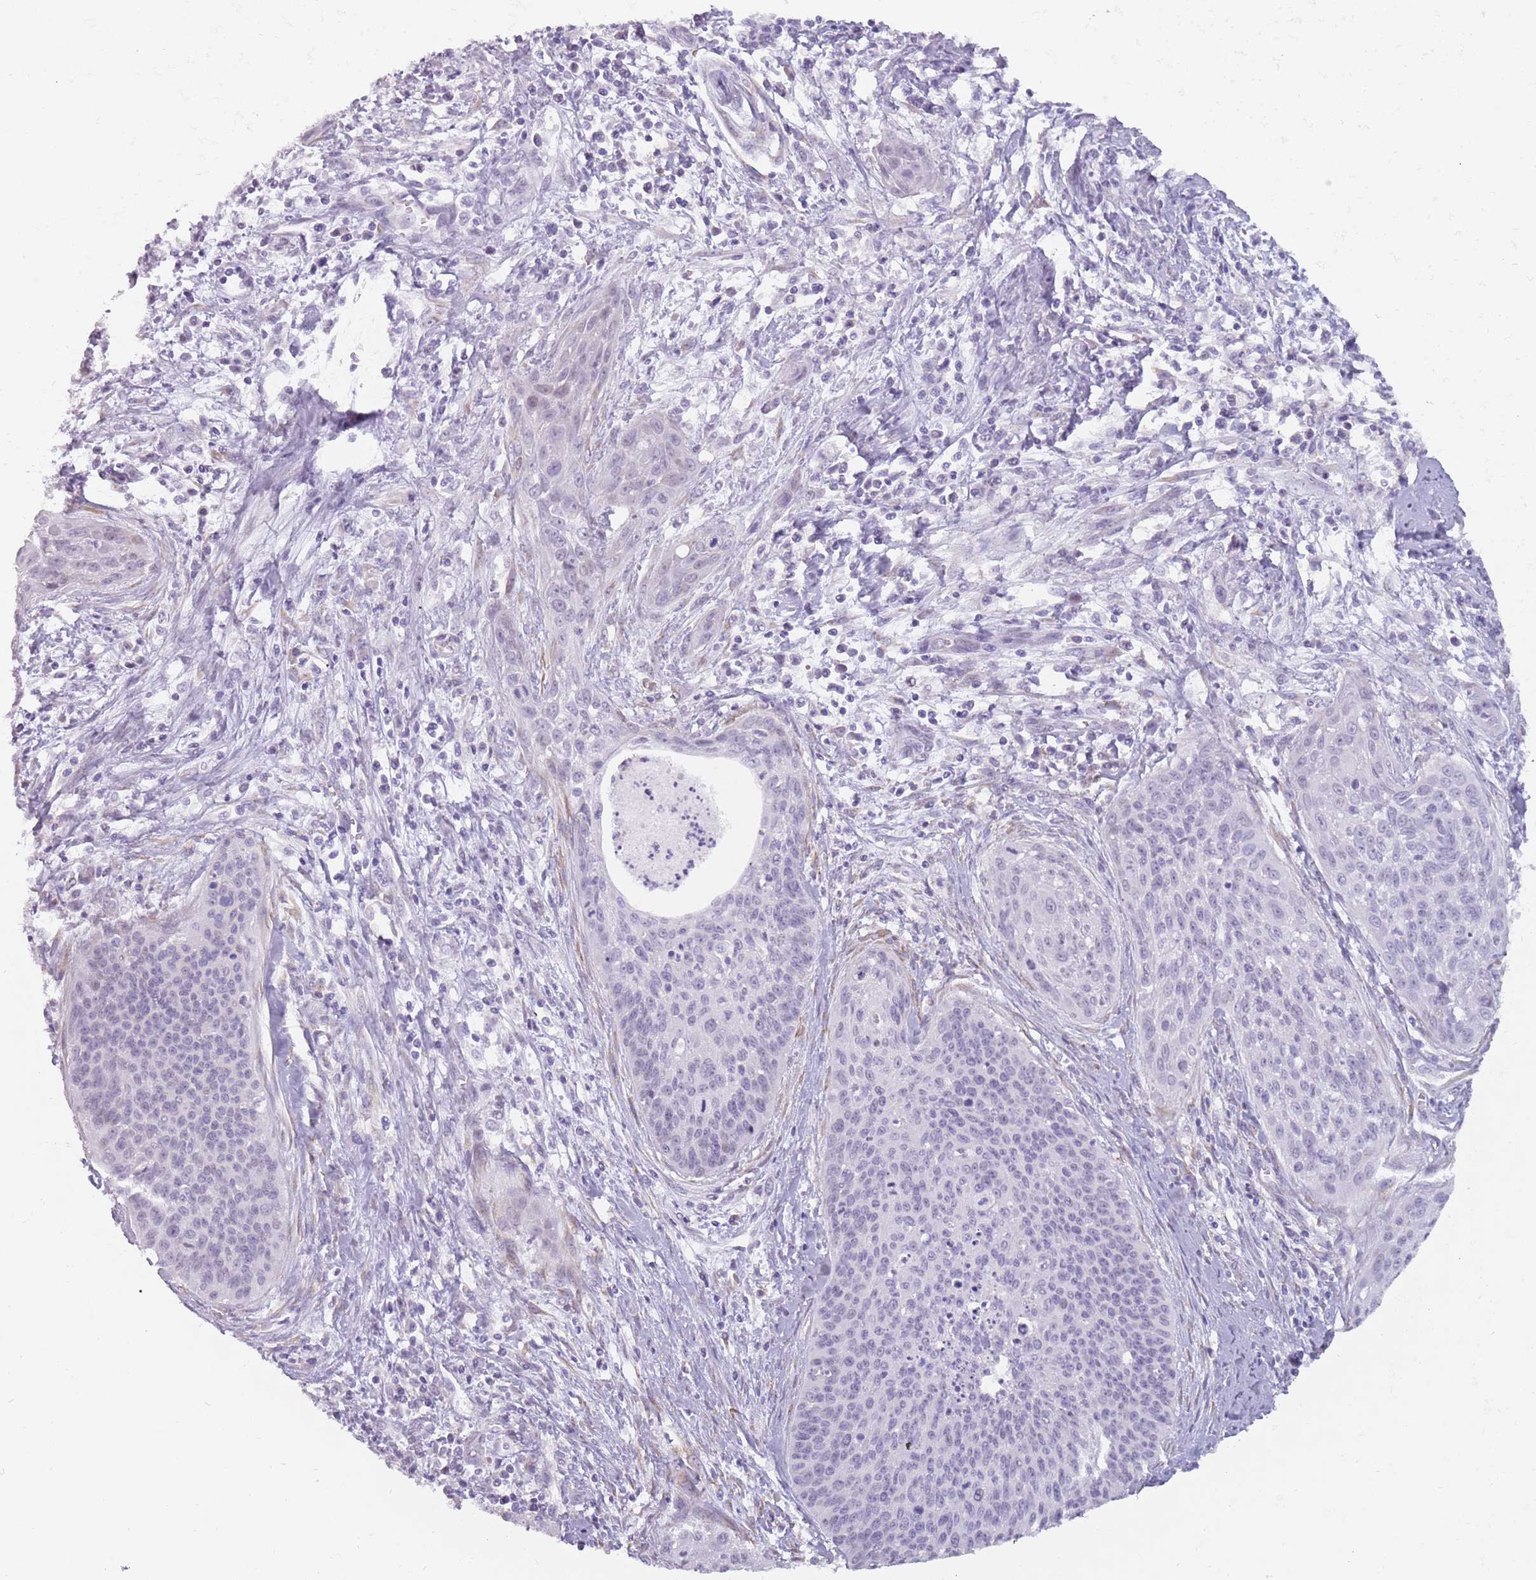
{"staining": {"intensity": "negative", "quantity": "none", "location": "none"}, "tissue": "cervical cancer", "cell_type": "Tumor cells", "image_type": "cancer", "snomed": [{"axis": "morphology", "description": "Squamous cell carcinoma, NOS"}, {"axis": "topography", "description": "Cervix"}], "caption": "A photomicrograph of cervical squamous cell carcinoma stained for a protein exhibits no brown staining in tumor cells. (Stains: DAB (3,3'-diaminobenzidine) IHC with hematoxylin counter stain, Microscopy: brightfield microscopy at high magnification).", "gene": "DDX4", "patient": {"sex": "female", "age": 55}}